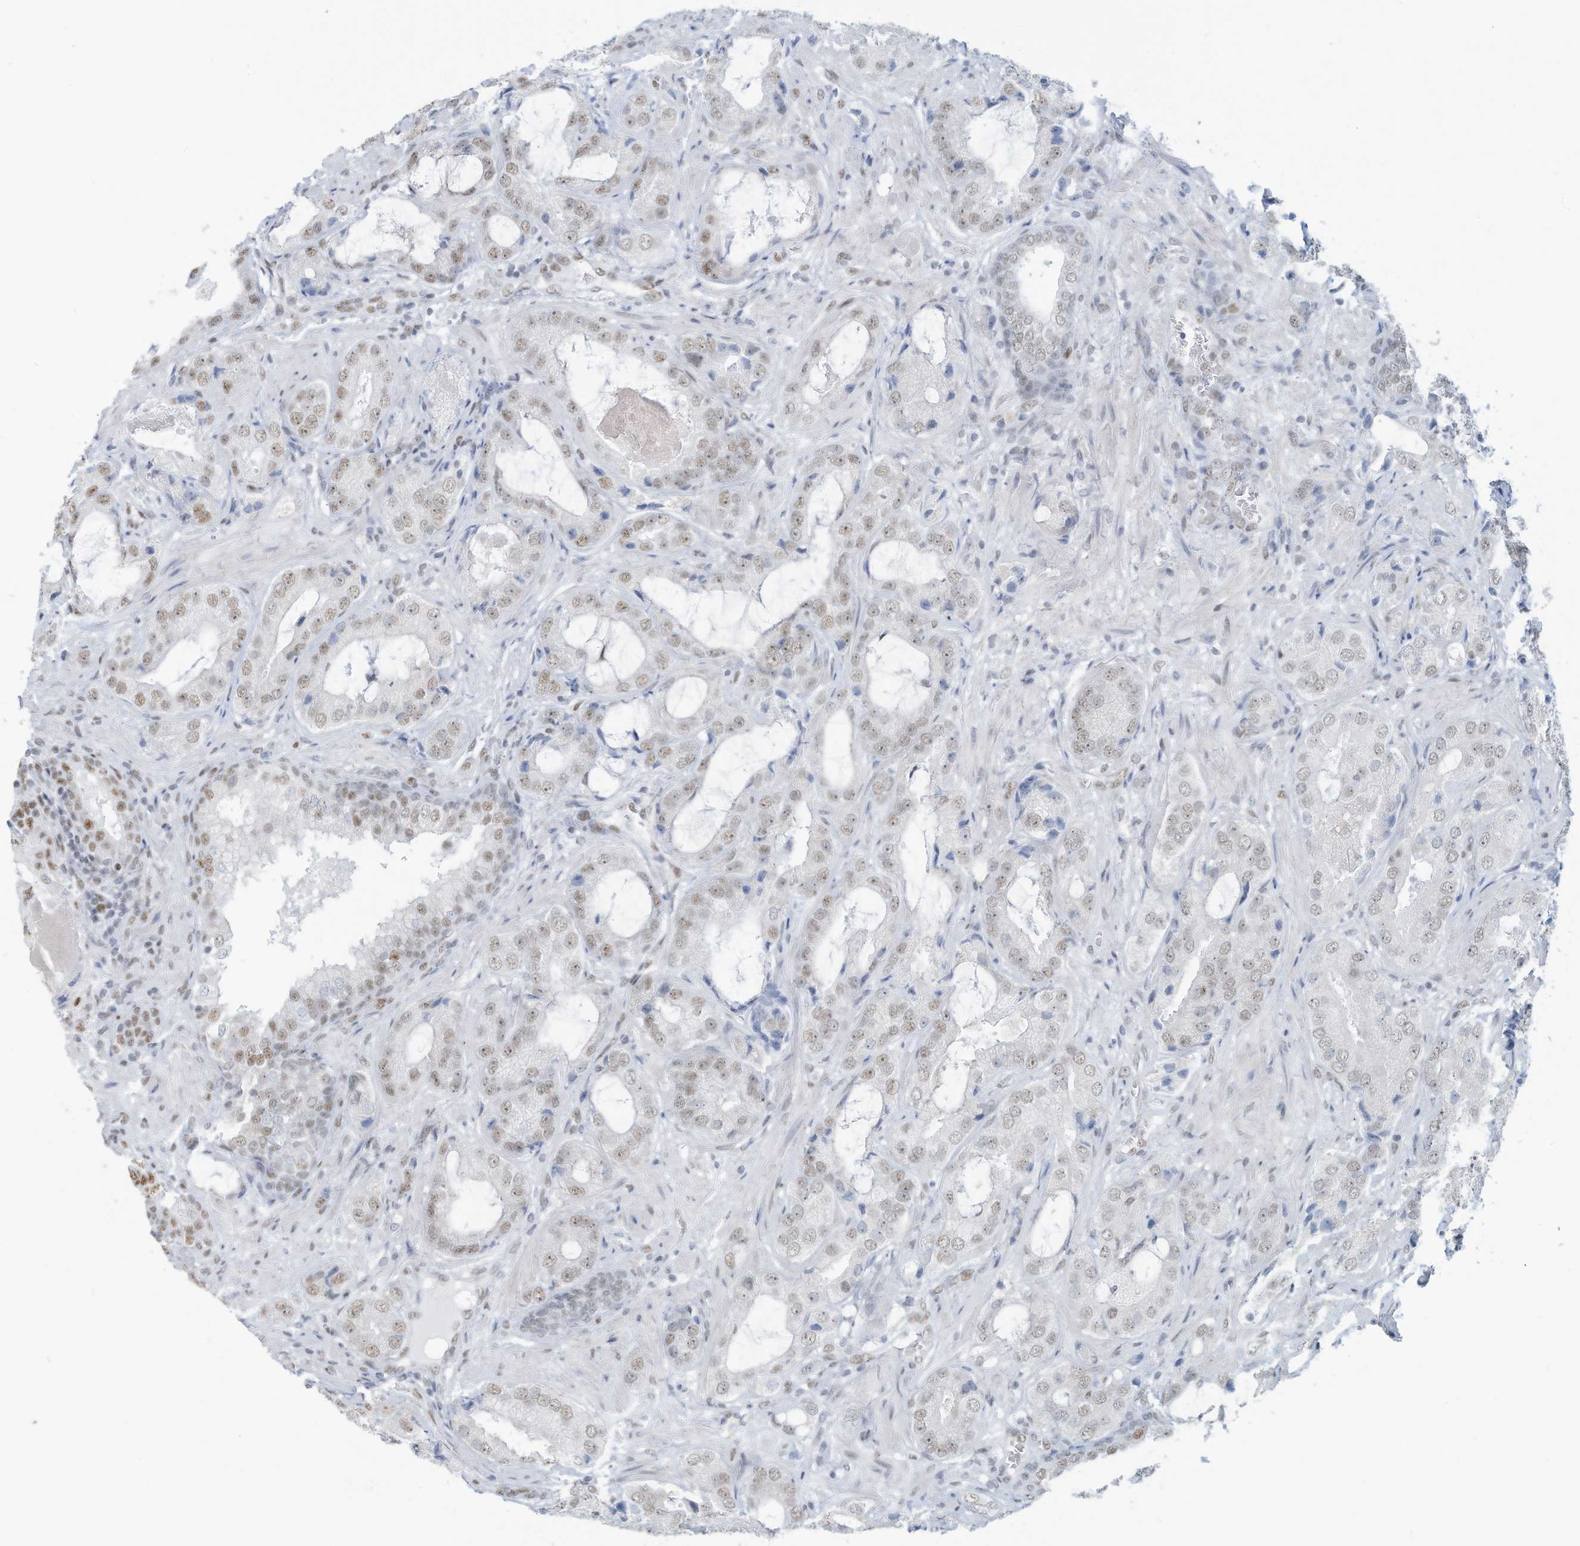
{"staining": {"intensity": "weak", "quantity": ">75%", "location": "nuclear"}, "tissue": "prostate cancer", "cell_type": "Tumor cells", "image_type": "cancer", "snomed": [{"axis": "morphology", "description": "Normal tissue, NOS"}, {"axis": "morphology", "description": "Adenocarcinoma, High grade"}, {"axis": "topography", "description": "Prostate"}, {"axis": "topography", "description": "Peripheral nerve tissue"}], "caption": "Tumor cells display low levels of weak nuclear expression in approximately >75% of cells in high-grade adenocarcinoma (prostate). (DAB (3,3'-diaminobenzidine) = brown stain, brightfield microscopy at high magnification).", "gene": "SARNP", "patient": {"sex": "male", "age": 59}}